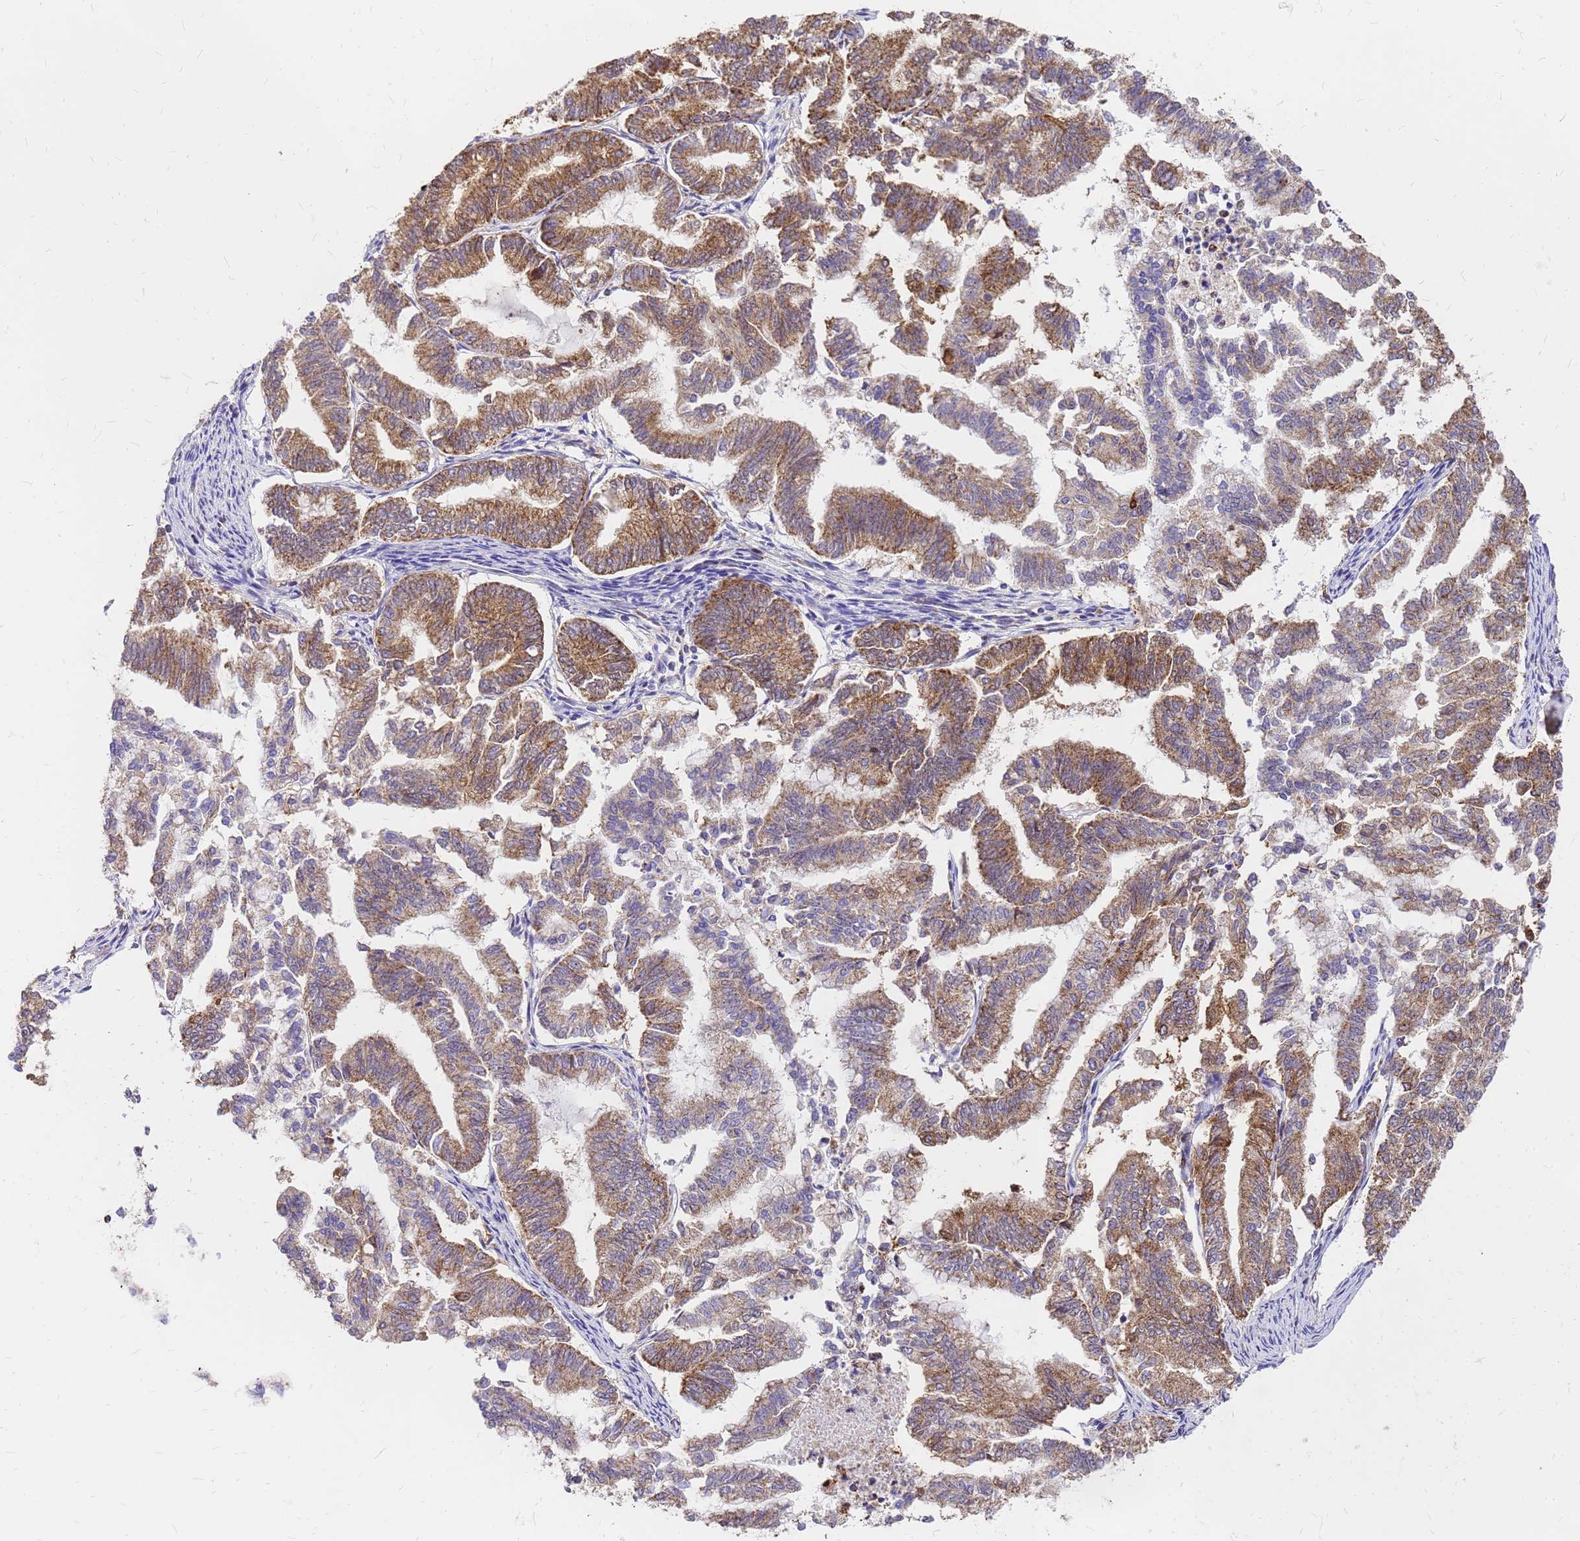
{"staining": {"intensity": "moderate", "quantity": ">75%", "location": "cytoplasmic/membranous"}, "tissue": "endometrial cancer", "cell_type": "Tumor cells", "image_type": "cancer", "snomed": [{"axis": "morphology", "description": "Adenocarcinoma, NOS"}, {"axis": "topography", "description": "Endometrium"}], "caption": "A brown stain highlights moderate cytoplasmic/membranous positivity of a protein in endometrial adenocarcinoma tumor cells.", "gene": "MRPS26", "patient": {"sex": "female", "age": 79}}